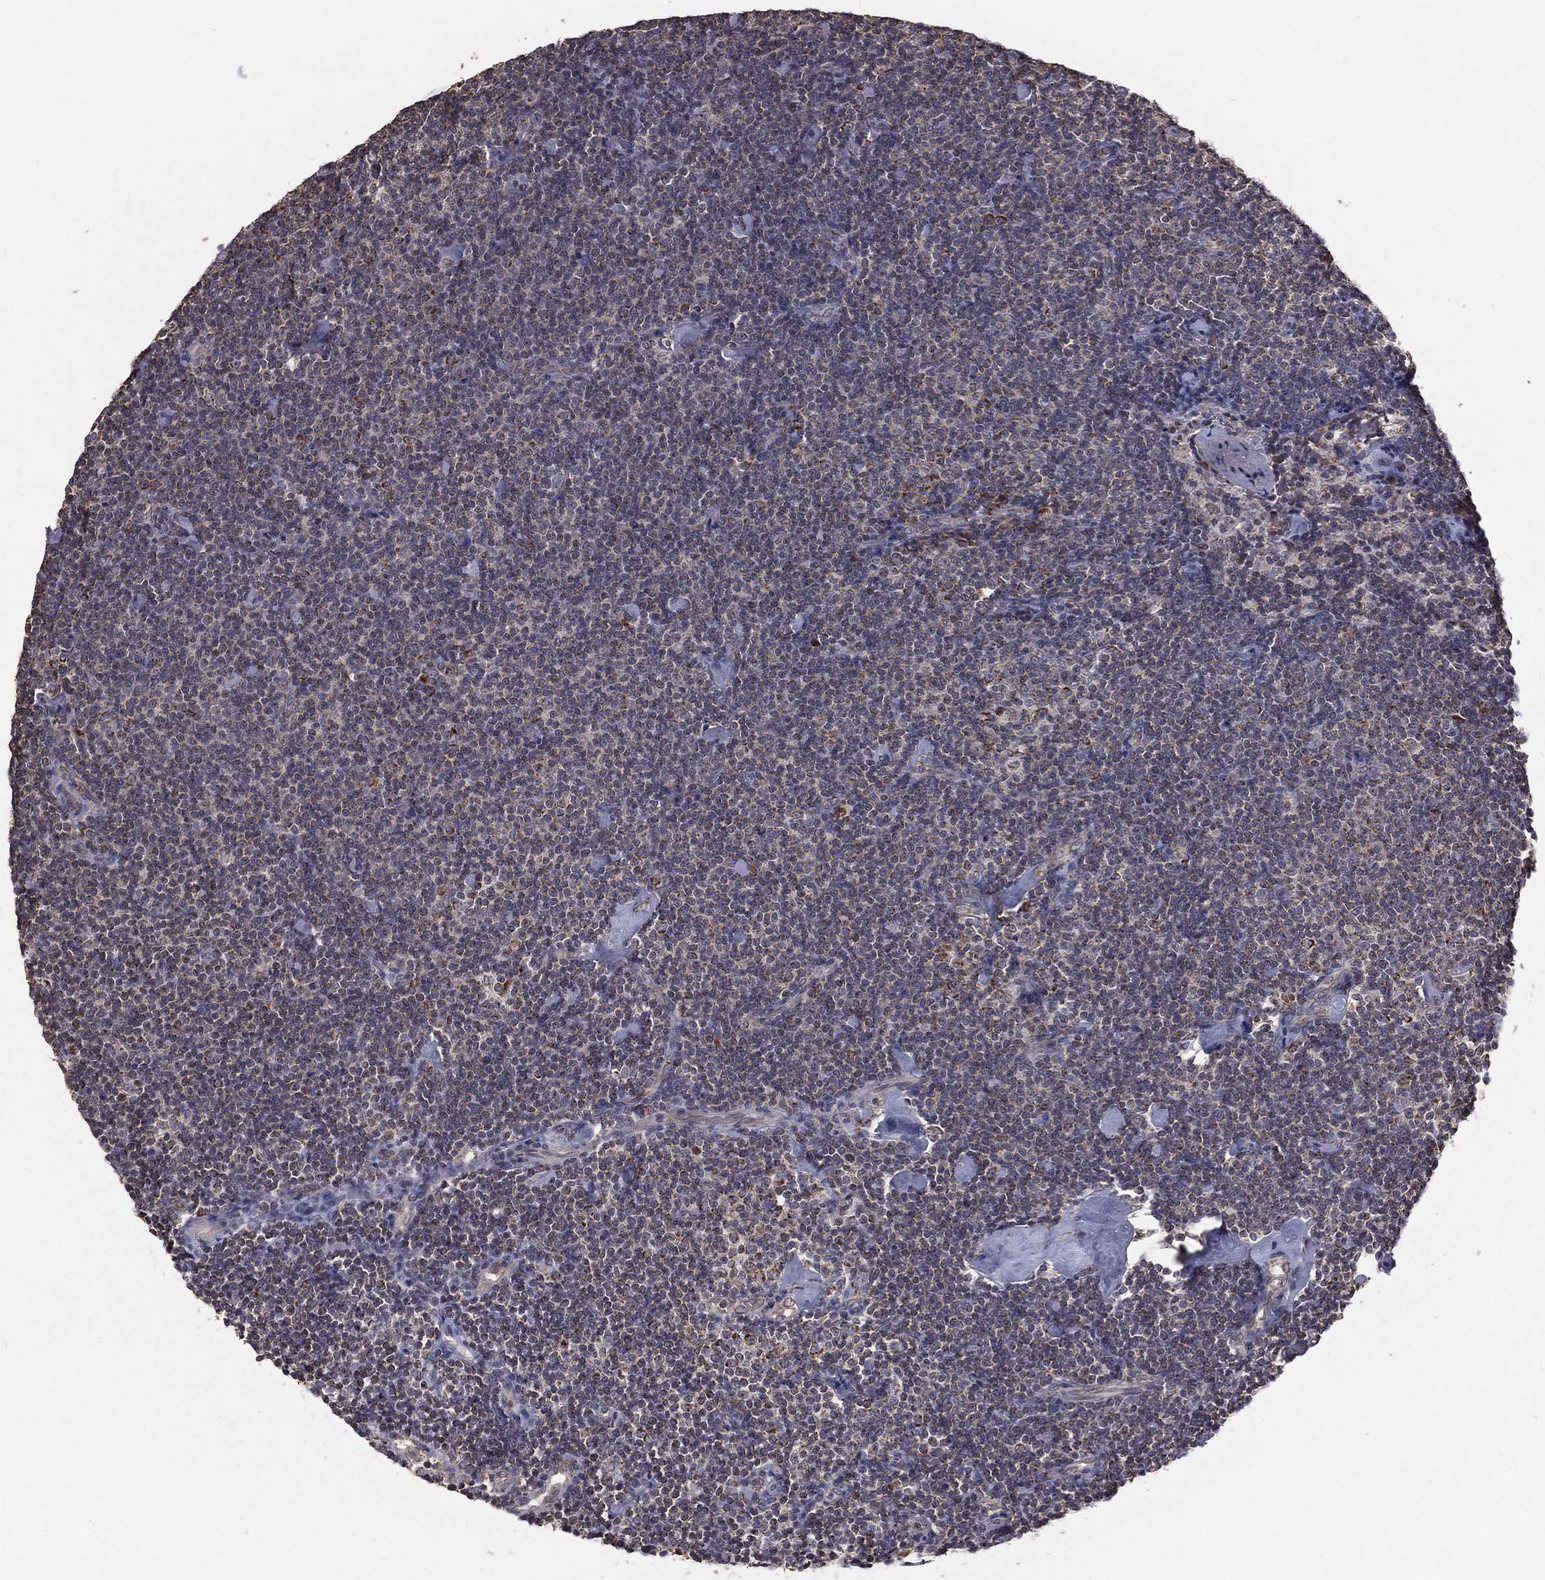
{"staining": {"intensity": "moderate", "quantity": "<25%", "location": "cytoplasmic/membranous"}, "tissue": "lymphoma", "cell_type": "Tumor cells", "image_type": "cancer", "snomed": [{"axis": "morphology", "description": "Malignant lymphoma, non-Hodgkin's type, Low grade"}, {"axis": "topography", "description": "Lymph node"}], "caption": "Tumor cells reveal low levels of moderate cytoplasmic/membranous positivity in approximately <25% of cells in lymphoma.", "gene": "MRPL46", "patient": {"sex": "male", "age": 81}}